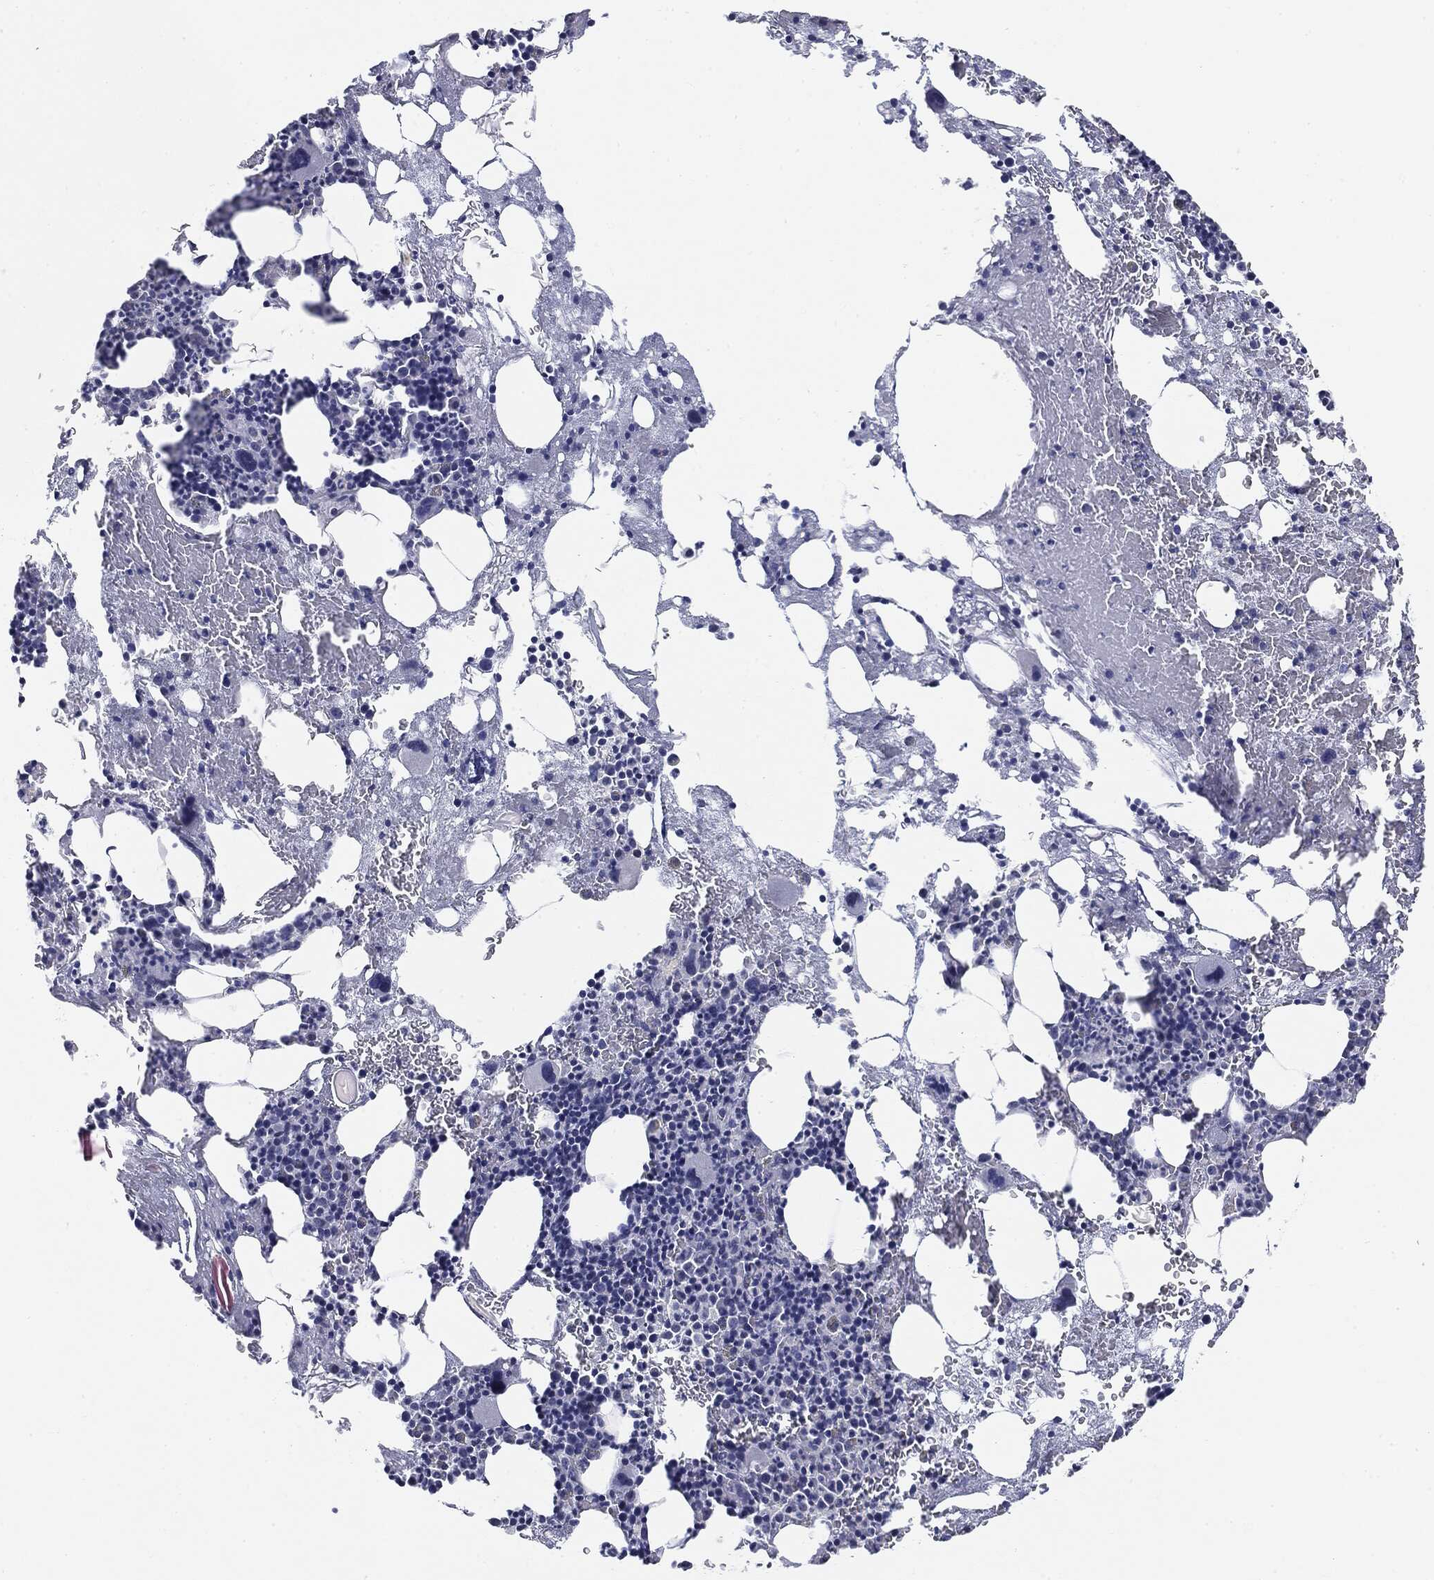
{"staining": {"intensity": "negative", "quantity": "none", "location": "none"}, "tissue": "bone marrow", "cell_type": "Hematopoietic cells", "image_type": "normal", "snomed": [{"axis": "morphology", "description": "Normal tissue, NOS"}, {"axis": "topography", "description": "Bone marrow"}], "caption": "There is no significant expression in hematopoietic cells of bone marrow. Nuclei are stained in blue.", "gene": "CGB1", "patient": {"sex": "female", "age": 54}}